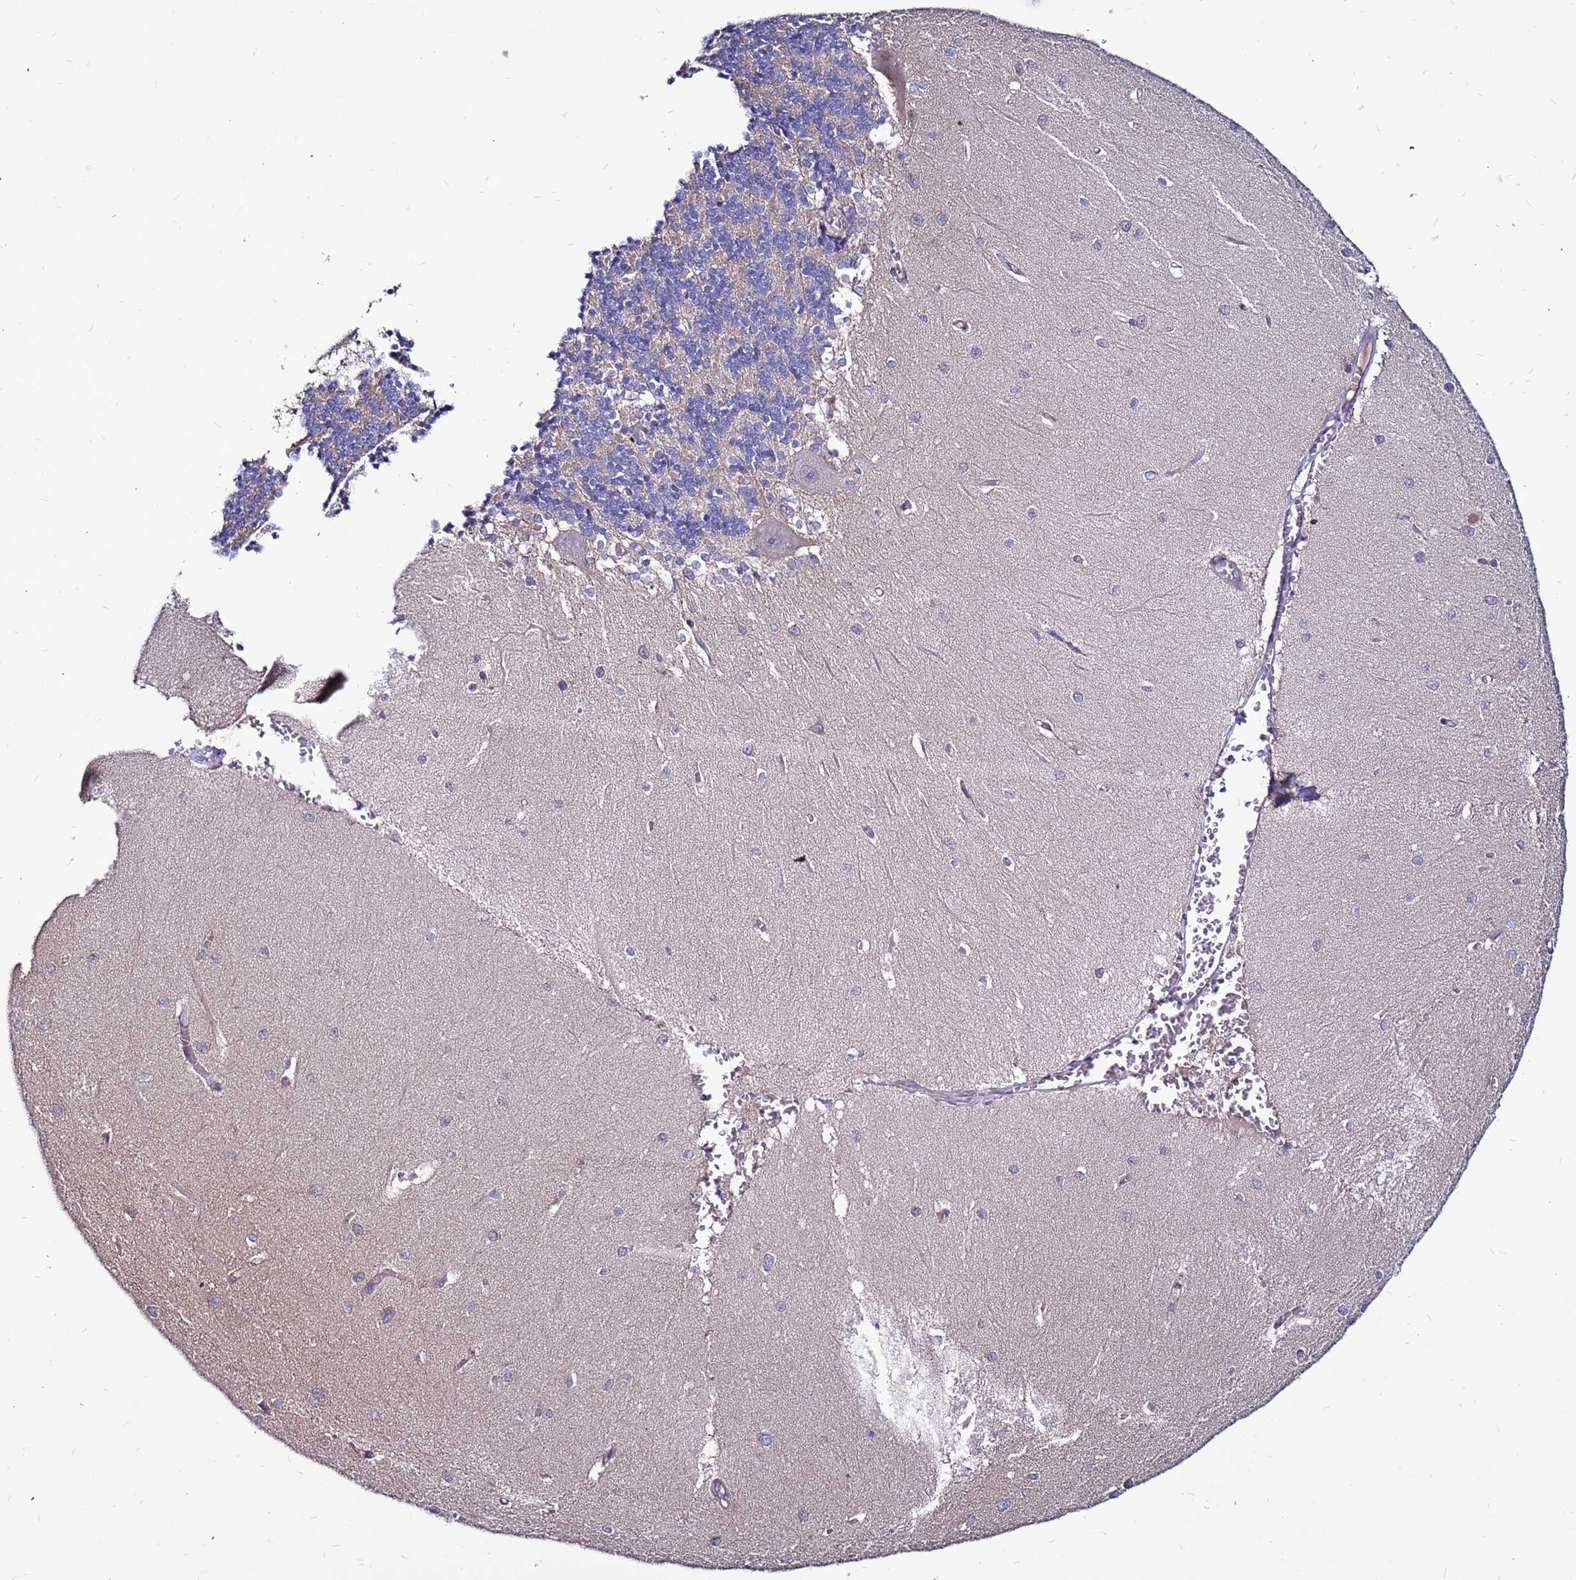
{"staining": {"intensity": "weak", "quantity": "<25%", "location": "cytoplasmic/membranous"}, "tissue": "cerebellum", "cell_type": "Cells in granular layer", "image_type": "normal", "snomed": [{"axis": "morphology", "description": "Normal tissue, NOS"}, {"axis": "topography", "description": "Cerebellum"}], "caption": "DAB immunohistochemical staining of unremarkable cerebellum exhibits no significant staining in cells in granular layer. (DAB immunohistochemistry visualized using brightfield microscopy, high magnification).", "gene": "GPN3", "patient": {"sex": "male", "age": 37}}